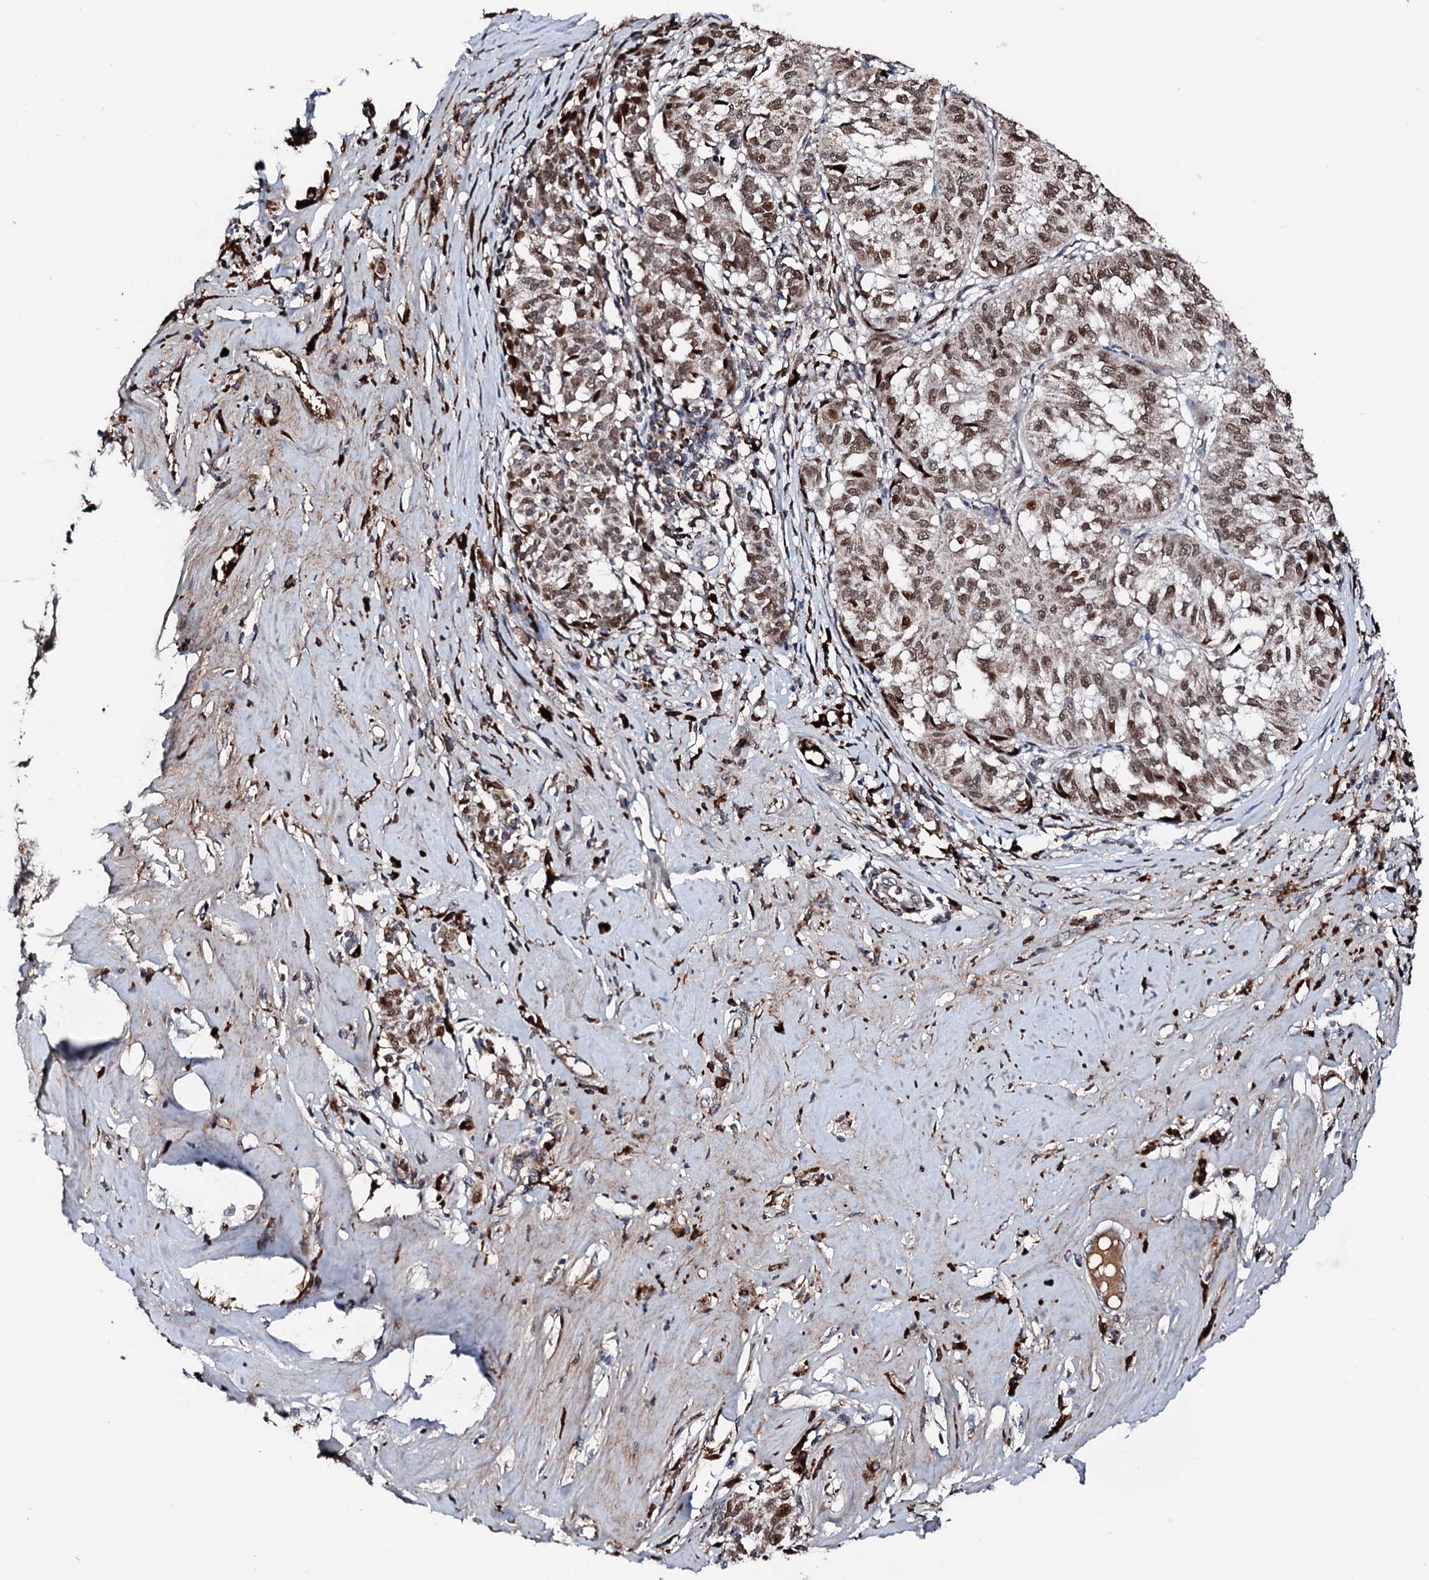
{"staining": {"intensity": "moderate", "quantity": ">75%", "location": "nuclear"}, "tissue": "melanoma", "cell_type": "Tumor cells", "image_type": "cancer", "snomed": [{"axis": "morphology", "description": "Malignant melanoma, NOS"}, {"axis": "topography", "description": "Skin"}], "caption": "There is medium levels of moderate nuclear expression in tumor cells of melanoma, as demonstrated by immunohistochemical staining (brown color).", "gene": "KIF18A", "patient": {"sex": "female", "age": 72}}